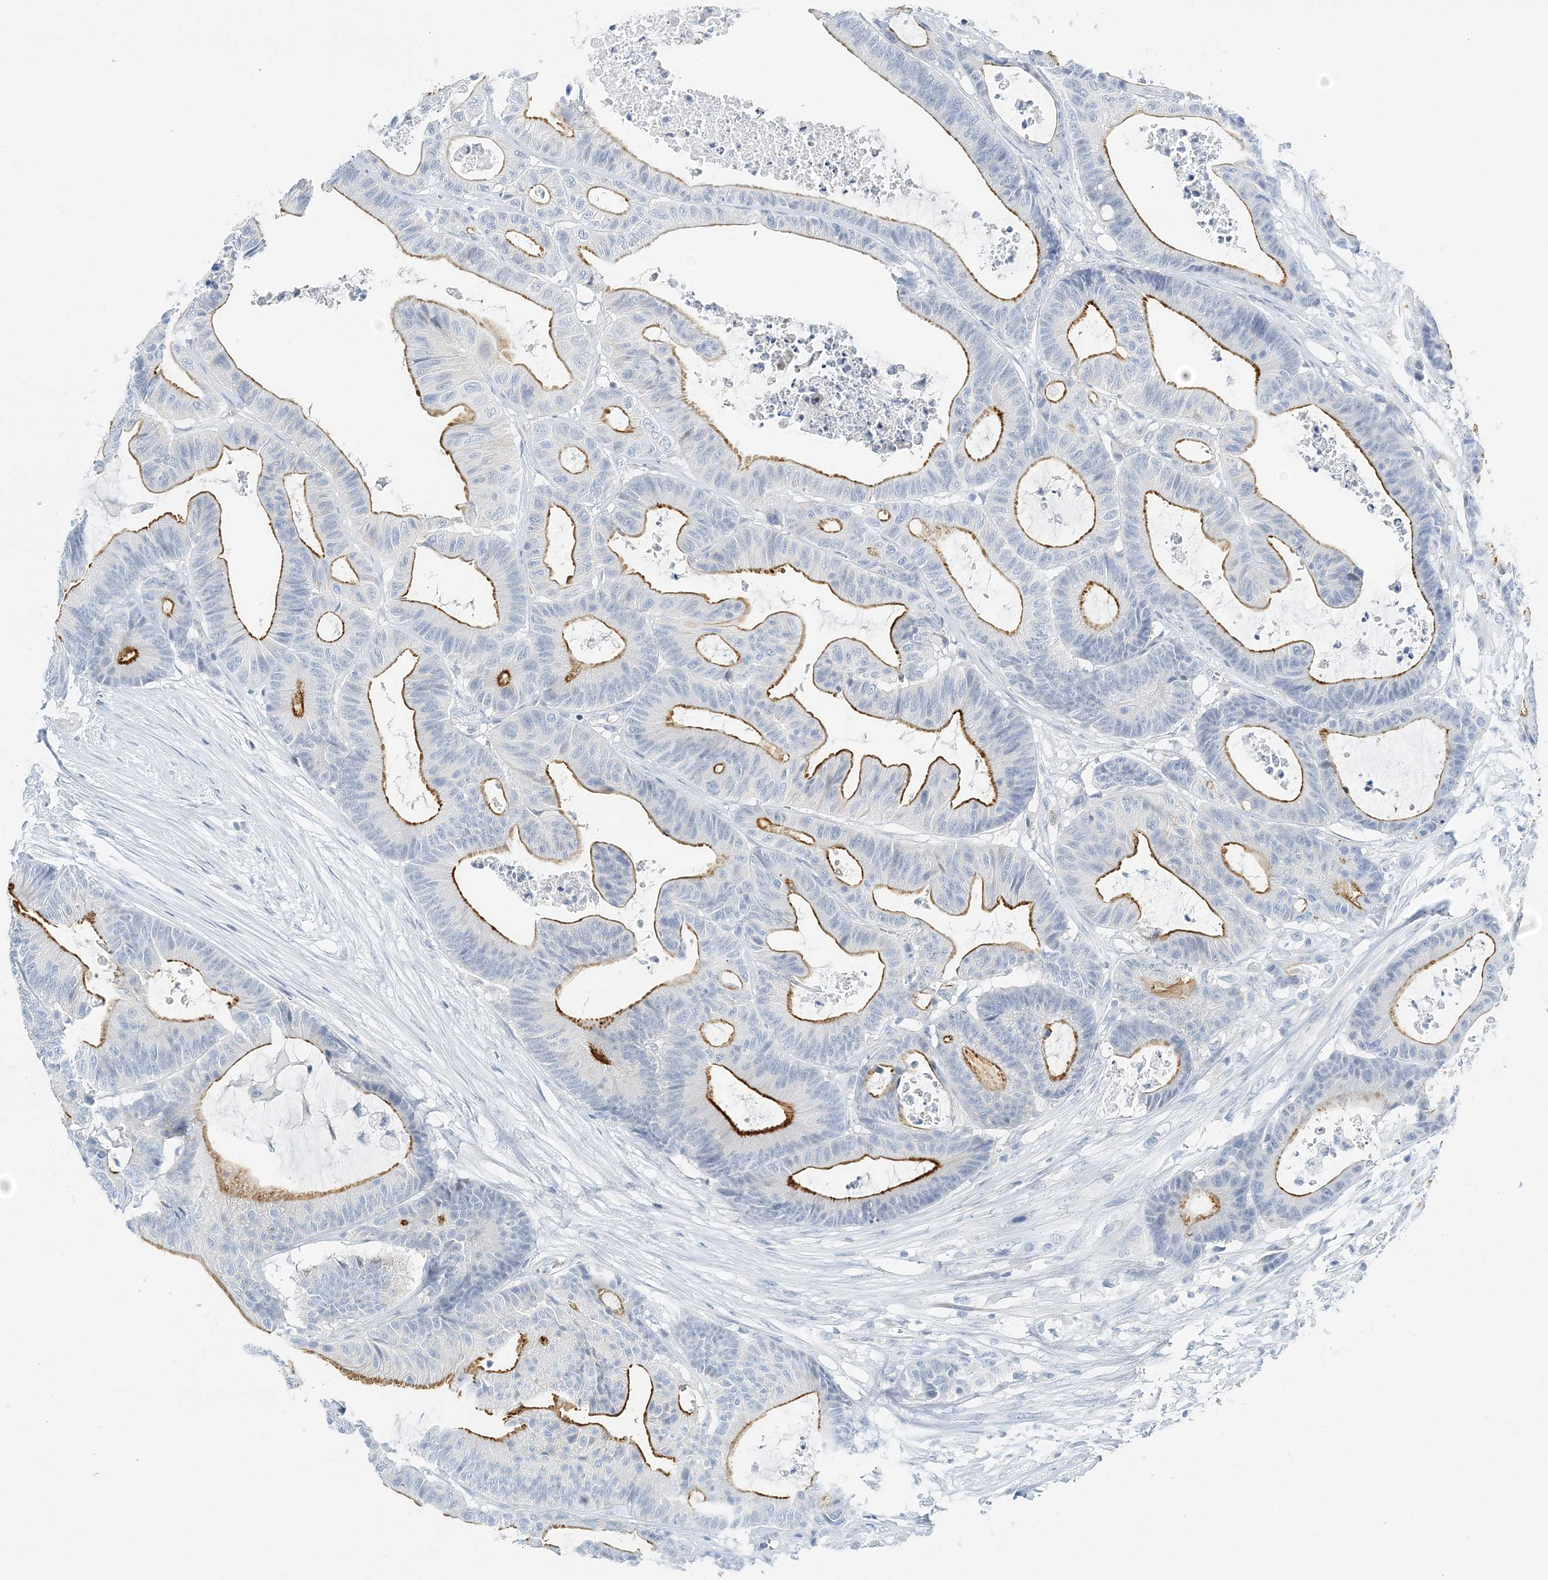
{"staining": {"intensity": "moderate", "quantity": ">75%", "location": "cytoplasmic/membranous"}, "tissue": "colorectal cancer", "cell_type": "Tumor cells", "image_type": "cancer", "snomed": [{"axis": "morphology", "description": "Adenocarcinoma, NOS"}, {"axis": "topography", "description": "Colon"}], "caption": "Colorectal cancer stained with a protein marker displays moderate staining in tumor cells.", "gene": "VILL", "patient": {"sex": "female", "age": 84}}